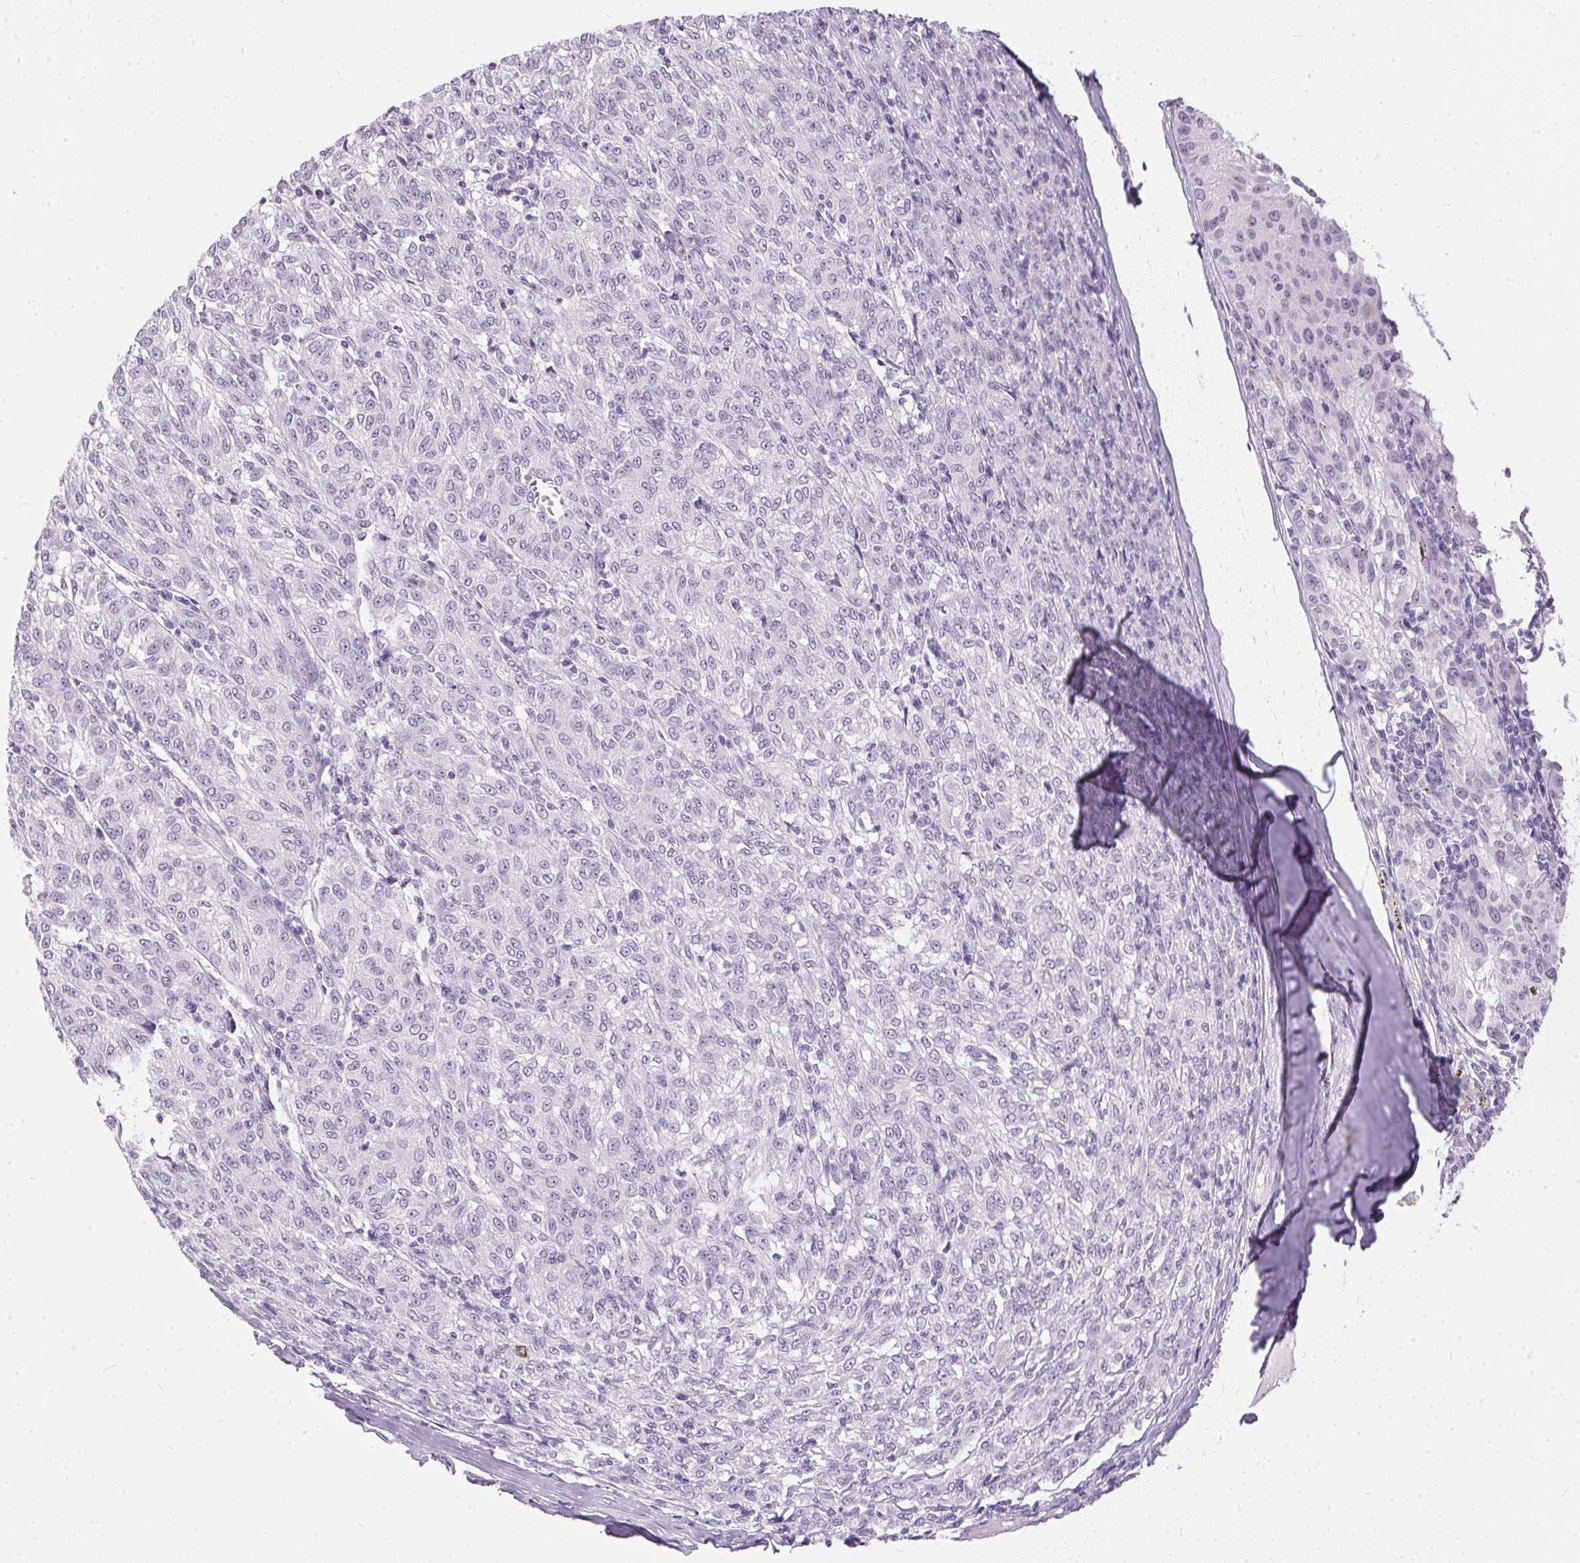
{"staining": {"intensity": "negative", "quantity": "none", "location": "none"}, "tissue": "melanoma", "cell_type": "Tumor cells", "image_type": "cancer", "snomed": [{"axis": "morphology", "description": "Malignant melanoma, NOS"}, {"axis": "topography", "description": "Skin"}], "caption": "A photomicrograph of human melanoma is negative for staining in tumor cells. (DAB IHC, high magnification).", "gene": "GBP6", "patient": {"sex": "female", "age": 72}}